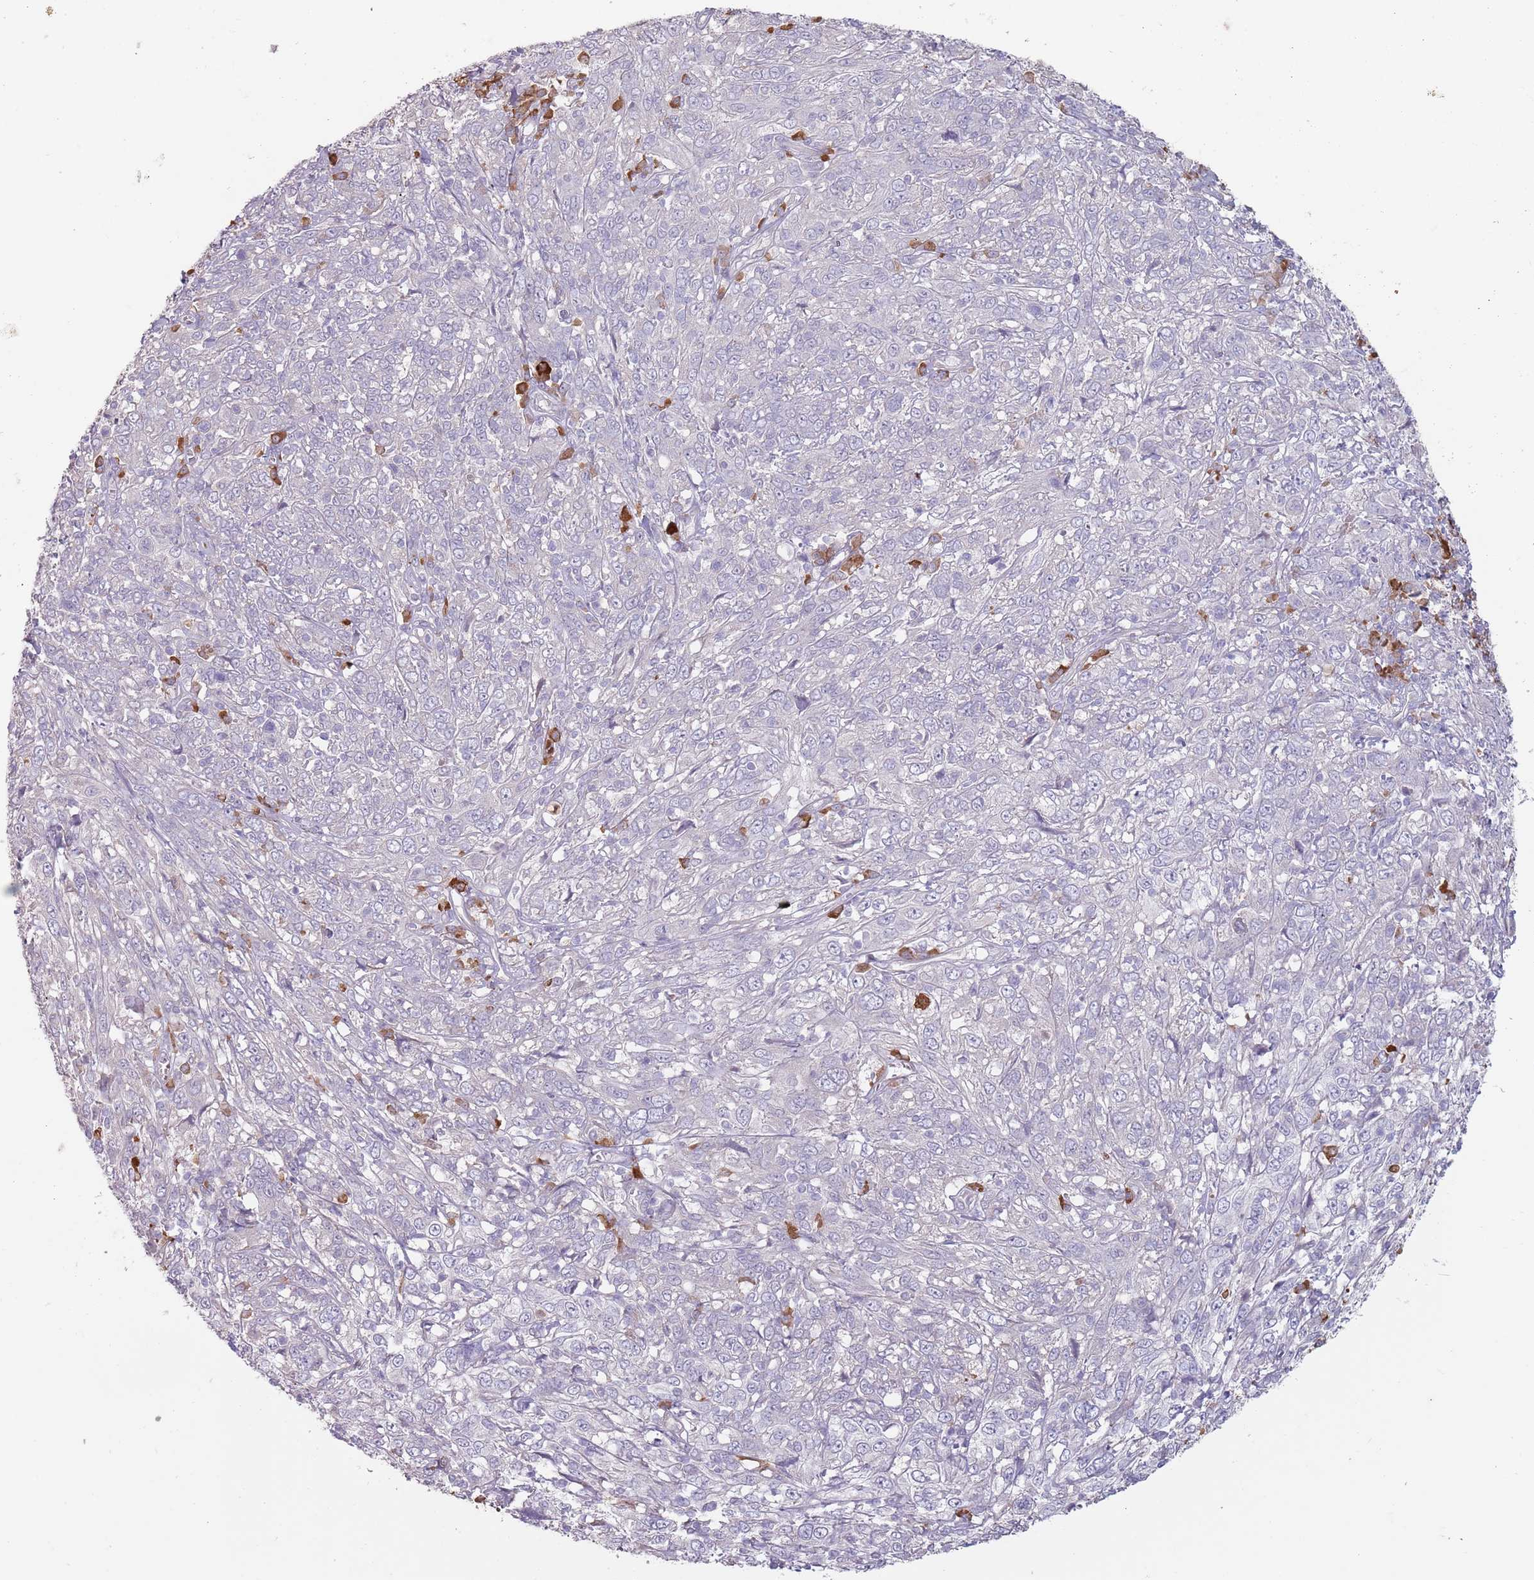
{"staining": {"intensity": "negative", "quantity": "none", "location": "none"}, "tissue": "cervical cancer", "cell_type": "Tumor cells", "image_type": "cancer", "snomed": [{"axis": "morphology", "description": "Squamous cell carcinoma, NOS"}, {"axis": "topography", "description": "Cervix"}], "caption": "This is an immunohistochemistry (IHC) photomicrograph of squamous cell carcinoma (cervical). There is no positivity in tumor cells.", "gene": "DXO", "patient": {"sex": "female", "age": 46}}